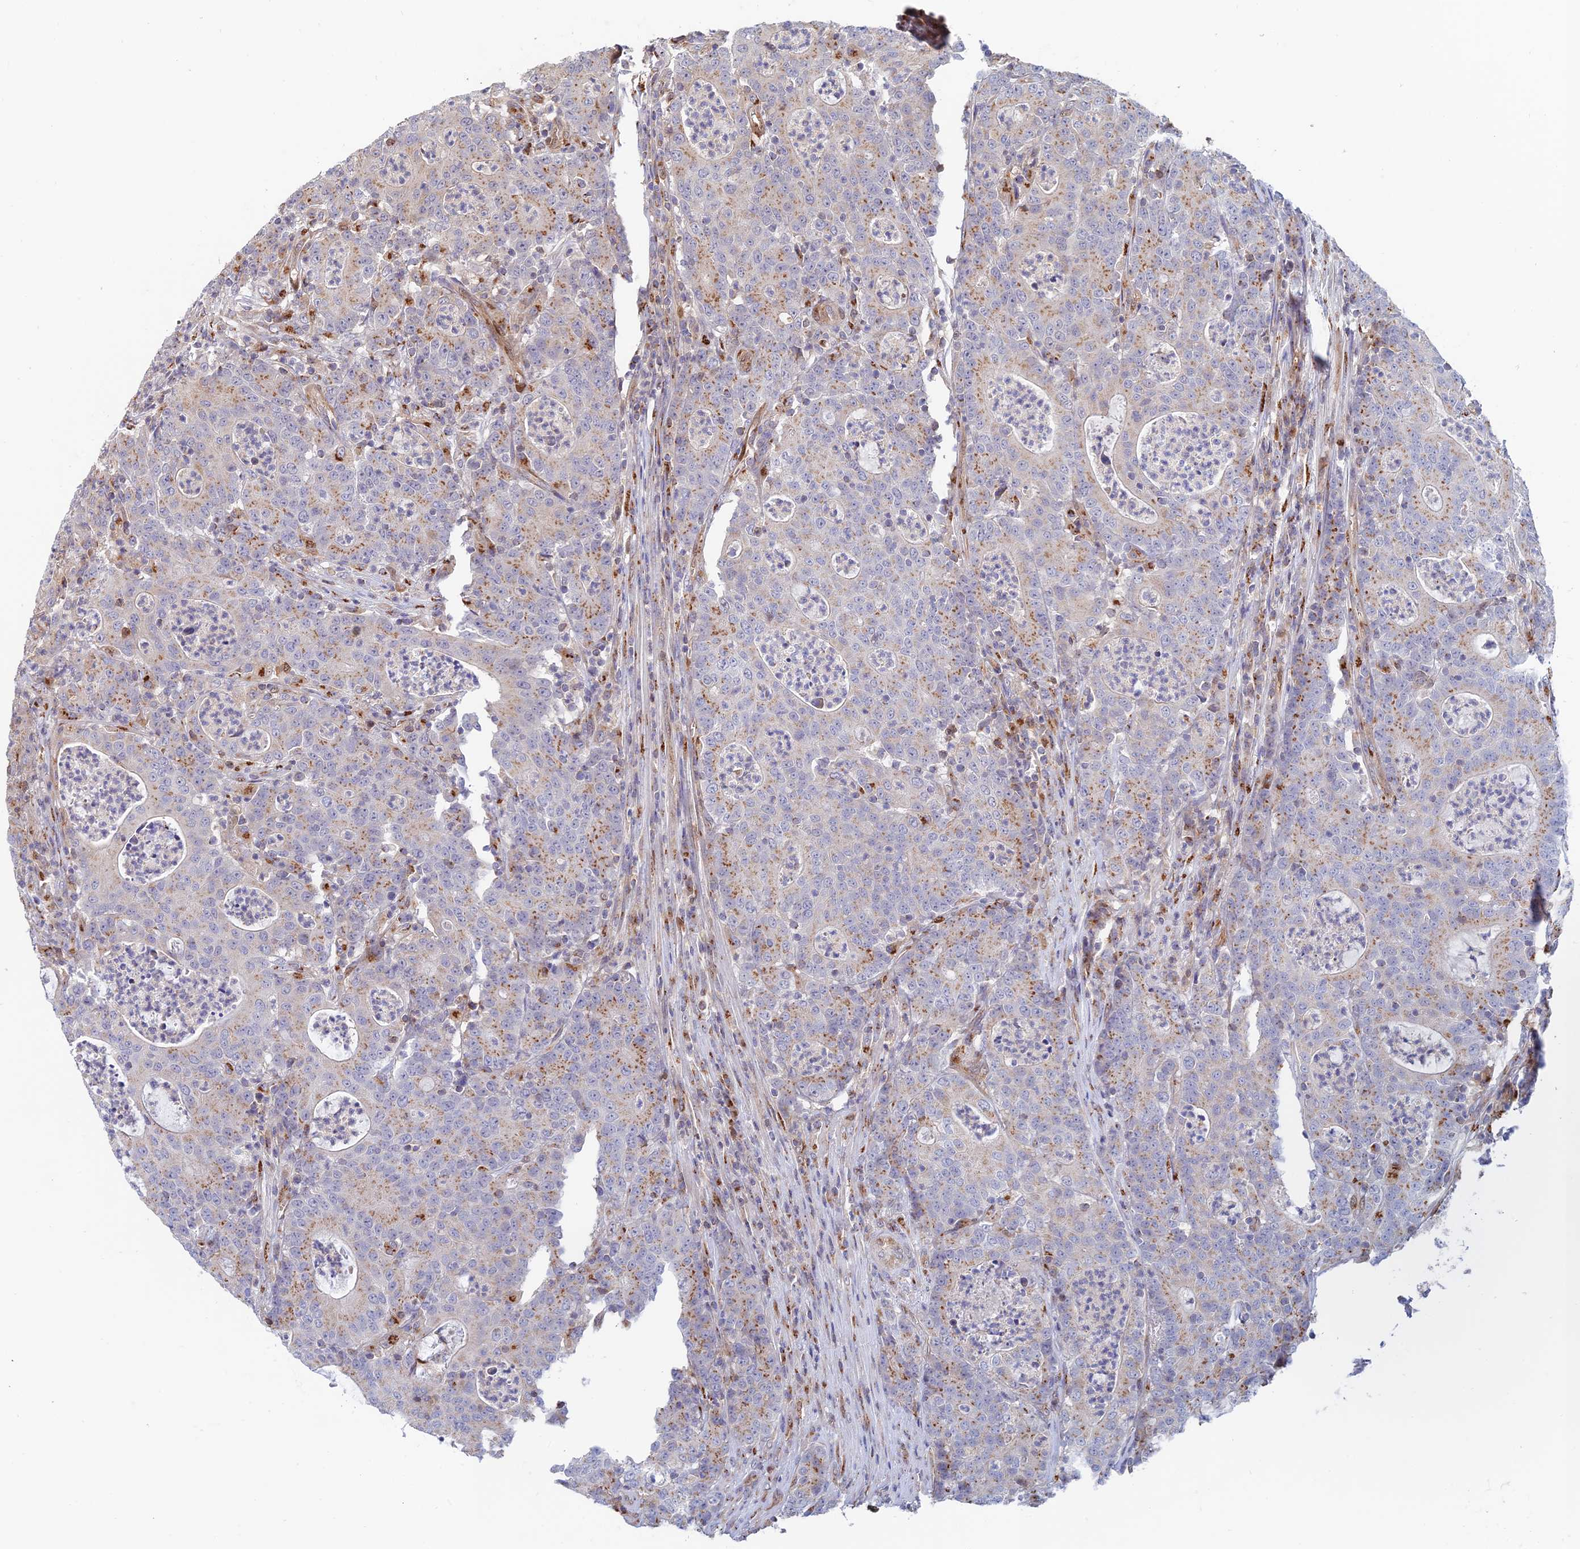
{"staining": {"intensity": "moderate", "quantity": "25%-75%", "location": "cytoplasmic/membranous"}, "tissue": "colorectal cancer", "cell_type": "Tumor cells", "image_type": "cancer", "snomed": [{"axis": "morphology", "description": "Adenocarcinoma, NOS"}, {"axis": "topography", "description": "Colon"}], "caption": "Tumor cells reveal medium levels of moderate cytoplasmic/membranous staining in about 25%-75% of cells in human colorectal cancer (adenocarcinoma).", "gene": "HS2ST1", "patient": {"sex": "male", "age": 83}}